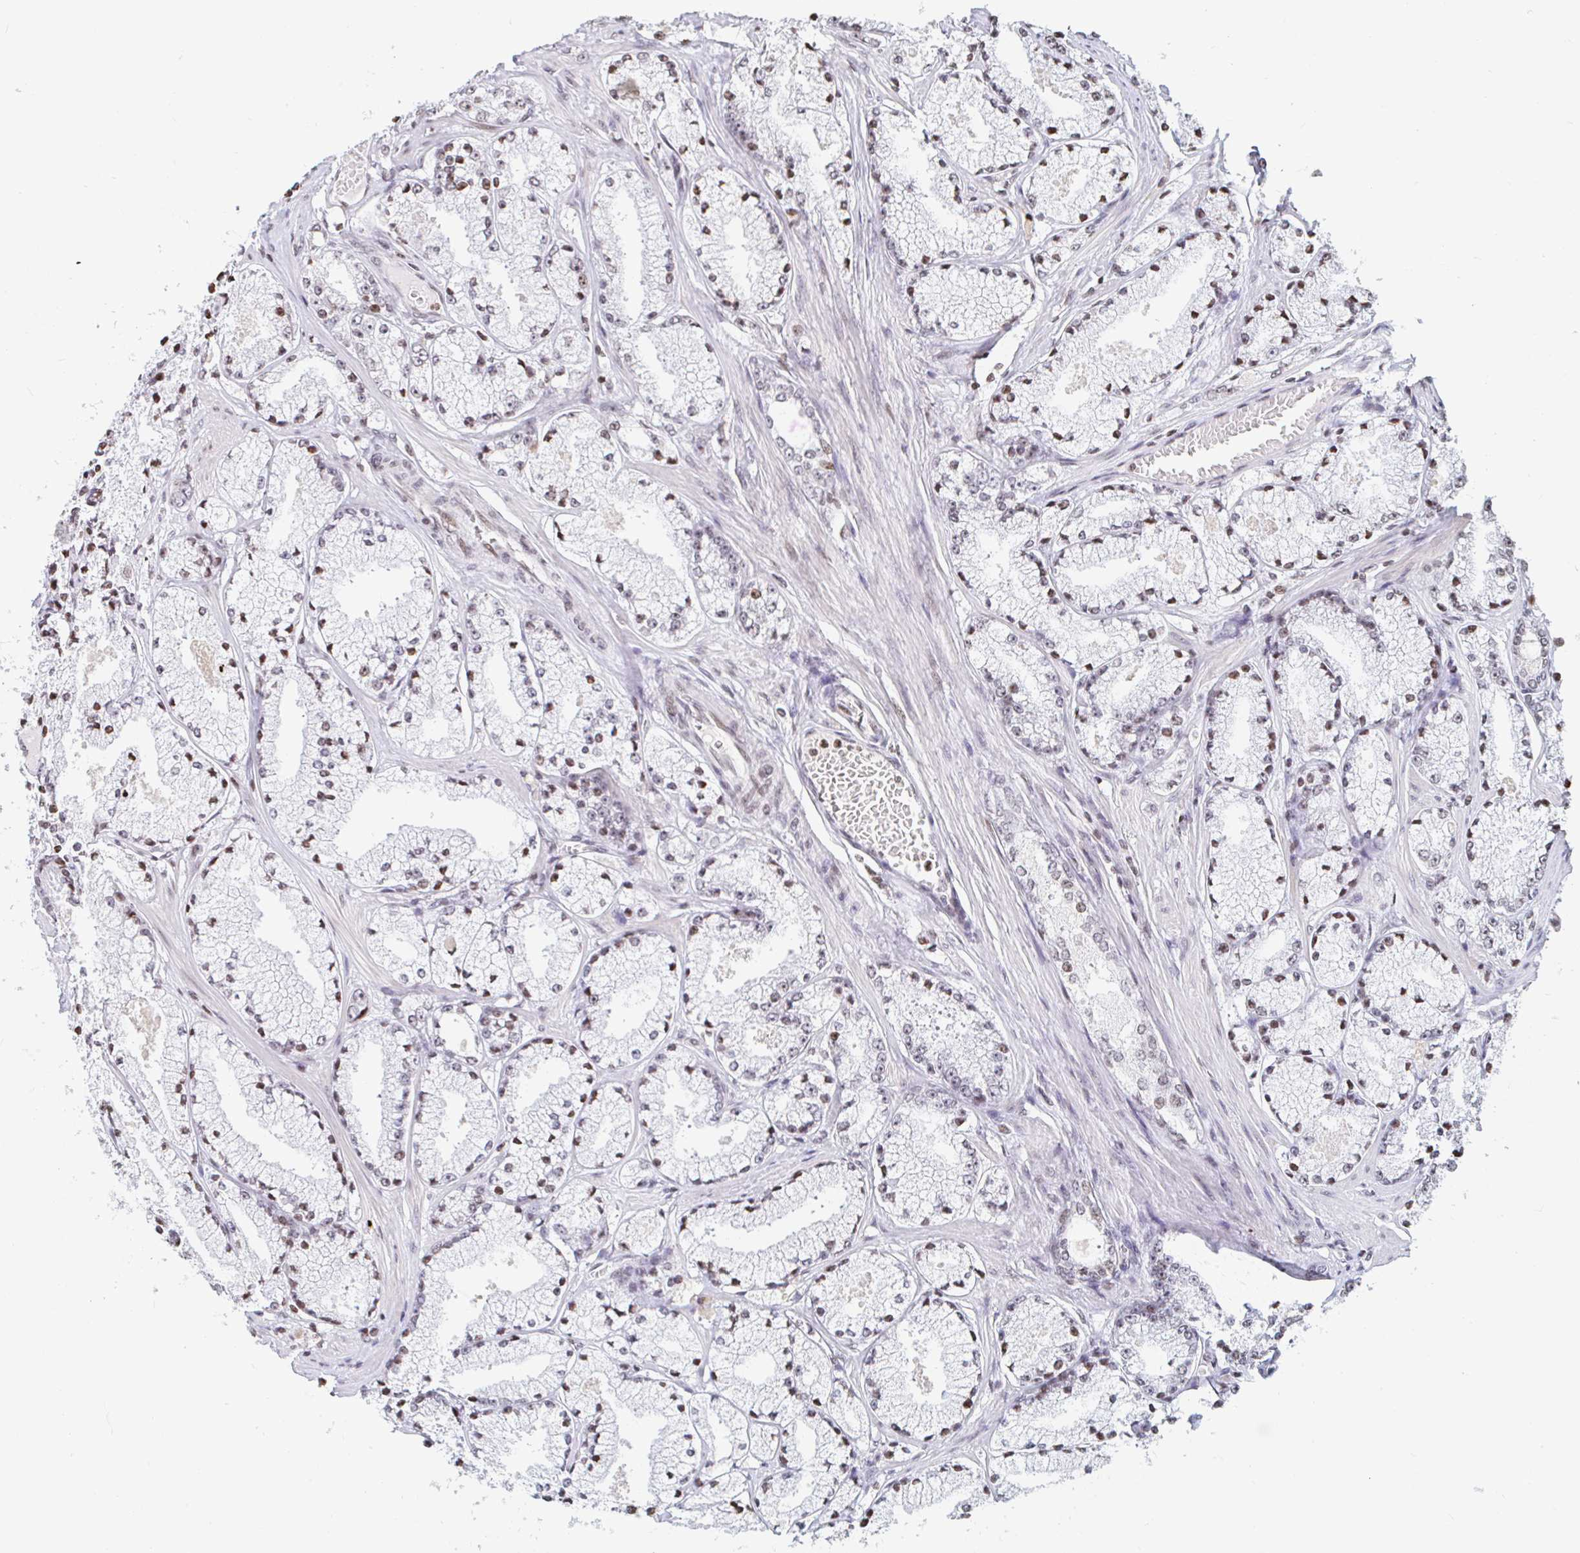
{"staining": {"intensity": "weak", "quantity": "25%-75%", "location": "nuclear"}, "tissue": "prostate cancer", "cell_type": "Tumor cells", "image_type": "cancer", "snomed": [{"axis": "morphology", "description": "Adenocarcinoma, High grade"}, {"axis": "topography", "description": "Prostate"}], "caption": "Immunohistochemistry micrograph of neoplastic tissue: human prostate cancer stained using immunohistochemistry (IHC) demonstrates low levels of weak protein expression localized specifically in the nuclear of tumor cells, appearing as a nuclear brown color.", "gene": "HOXC10", "patient": {"sex": "male", "age": 63}}